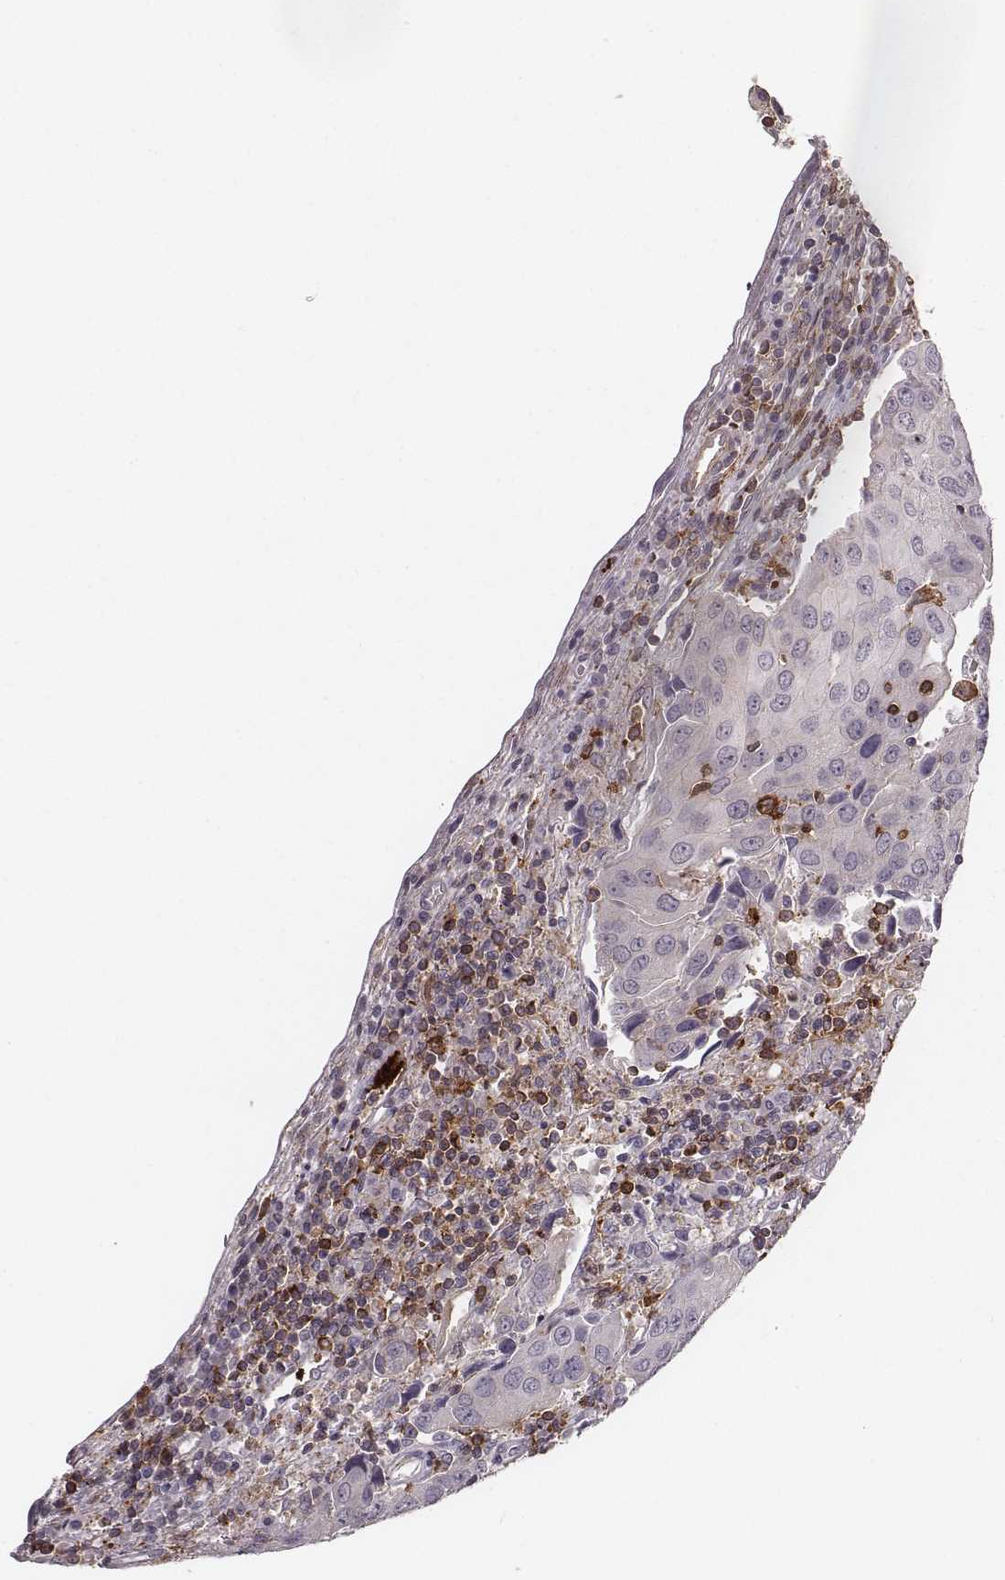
{"staining": {"intensity": "negative", "quantity": "none", "location": "none"}, "tissue": "urothelial cancer", "cell_type": "Tumor cells", "image_type": "cancer", "snomed": [{"axis": "morphology", "description": "Urothelial carcinoma, High grade"}, {"axis": "topography", "description": "Urinary bladder"}], "caption": "IHC micrograph of neoplastic tissue: human urothelial cancer stained with DAB (3,3'-diaminobenzidine) reveals no significant protein positivity in tumor cells.", "gene": "ZYX", "patient": {"sex": "female", "age": 85}}